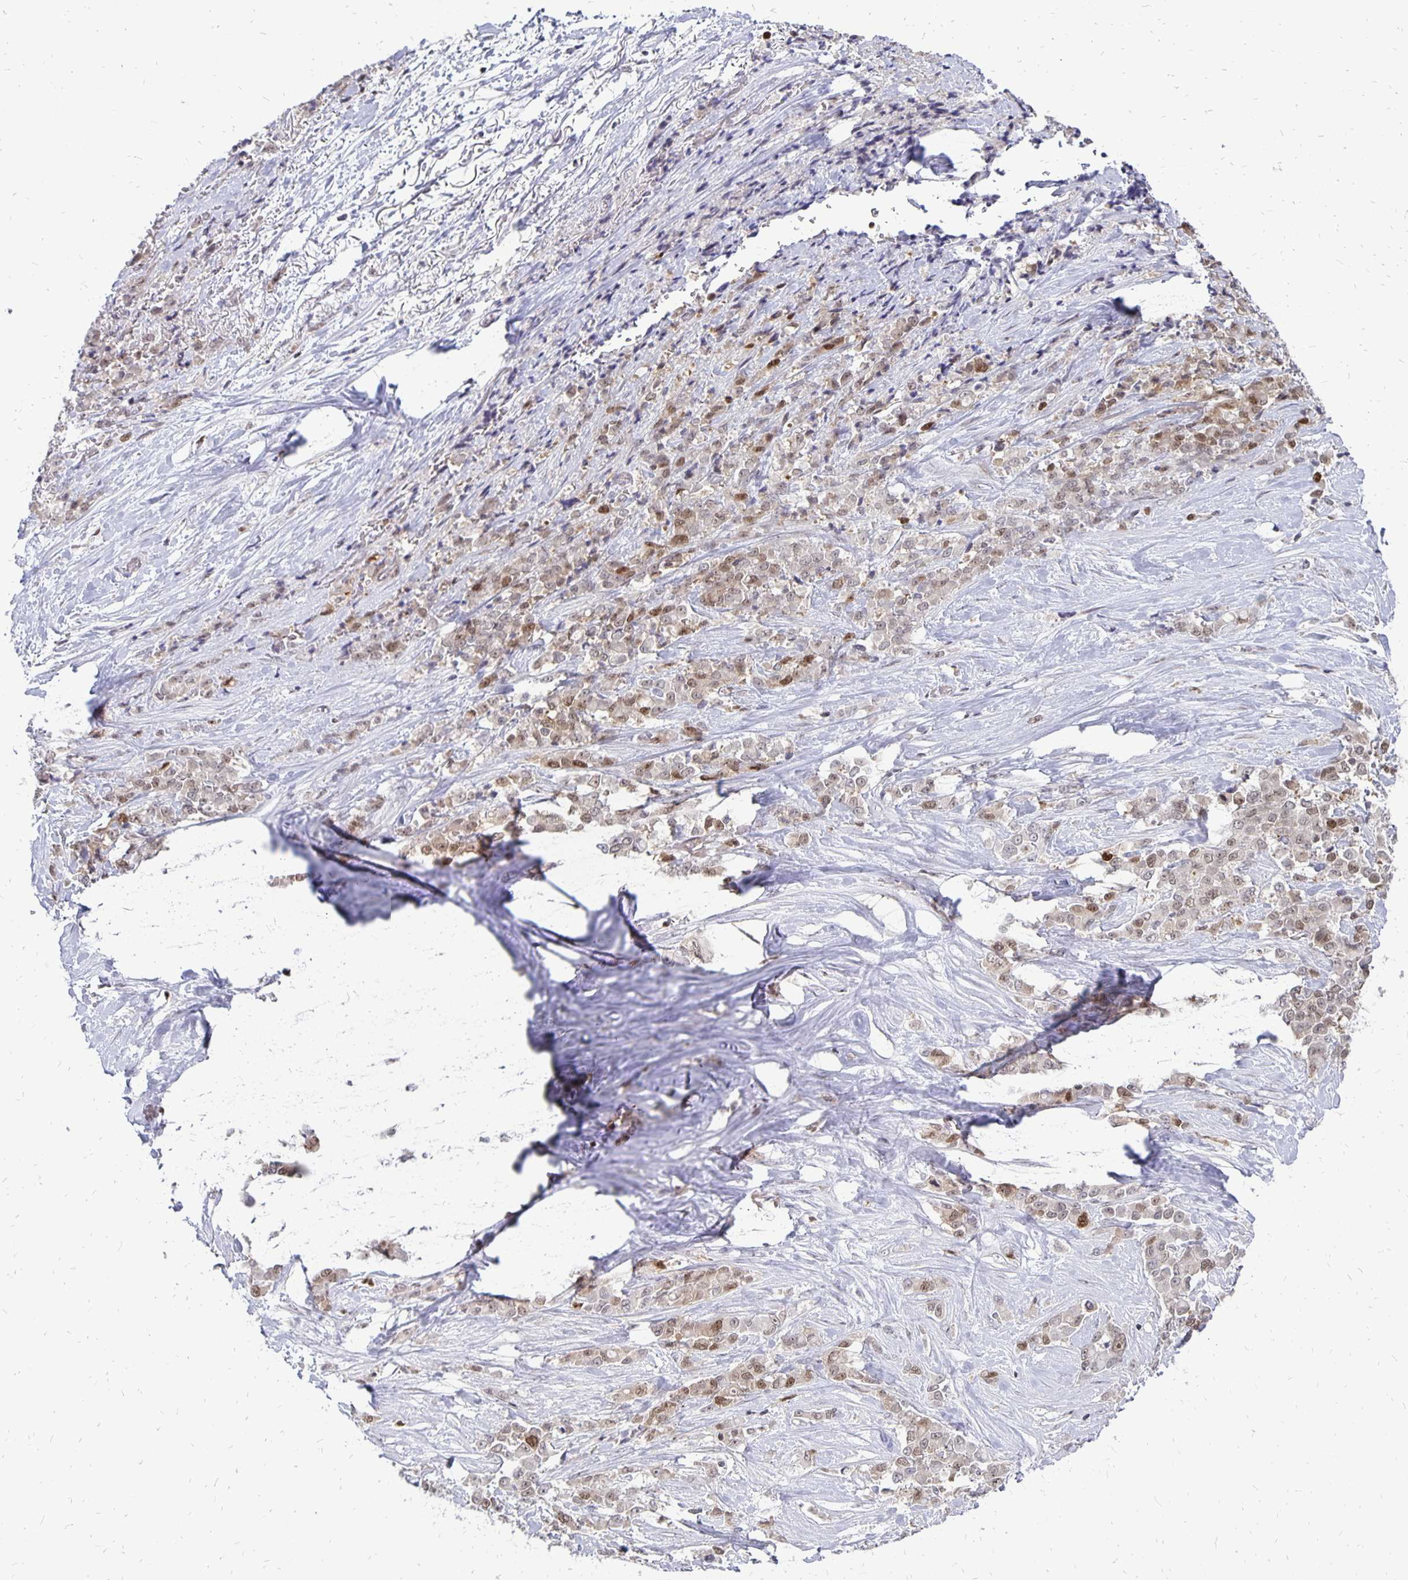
{"staining": {"intensity": "weak", "quantity": "25%-75%", "location": "nuclear"}, "tissue": "stomach cancer", "cell_type": "Tumor cells", "image_type": "cancer", "snomed": [{"axis": "morphology", "description": "Adenocarcinoma, NOS"}, {"axis": "topography", "description": "Stomach"}], "caption": "Immunohistochemical staining of human stomach adenocarcinoma exhibits low levels of weak nuclear protein staining in about 25%-75% of tumor cells. The staining is performed using DAB (3,3'-diaminobenzidine) brown chromogen to label protein expression. The nuclei are counter-stained blue using hematoxylin.", "gene": "DCK", "patient": {"sex": "female", "age": 76}}